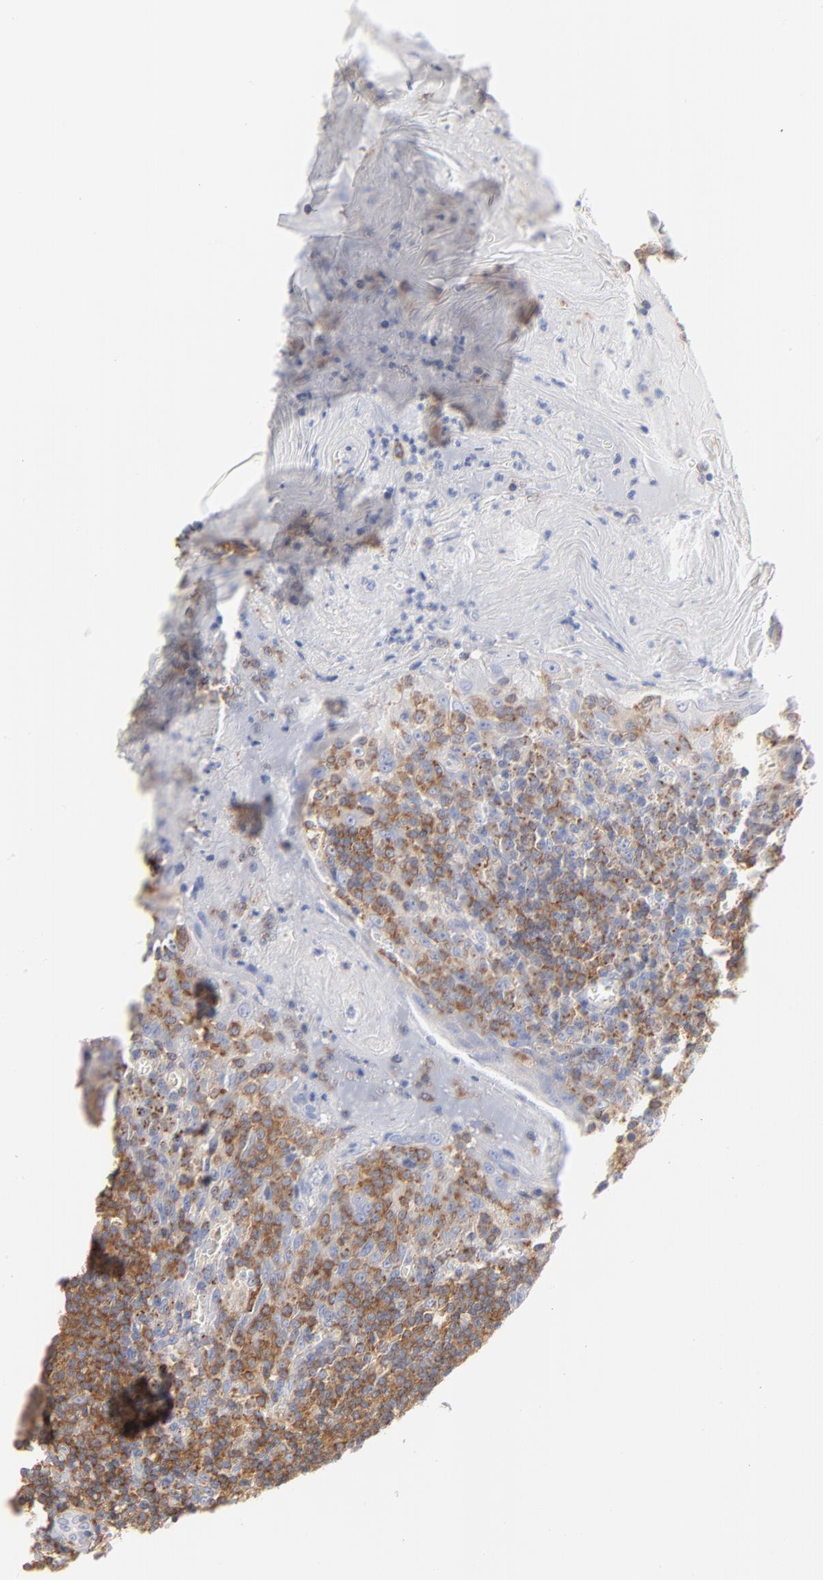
{"staining": {"intensity": "moderate", "quantity": ">75%", "location": "cytoplasmic/membranous"}, "tissue": "tonsil", "cell_type": "Germinal center cells", "image_type": "normal", "snomed": [{"axis": "morphology", "description": "Normal tissue, NOS"}, {"axis": "topography", "description": "Tonsil"}], "caption": "Protein positivity by immunohistochemistry demonstrates moderate cytoplasmic/membranous staining in approximately >75% of germinal center cells in normal tonsil. The staining was performed using DAB to visualize the protein expression in brown, while the nuclei were stained in blue with hematoxylin (Magnification: 20x).", "gene": "SEPTIN11", "patient": {"sex": "male", "age": 31}}